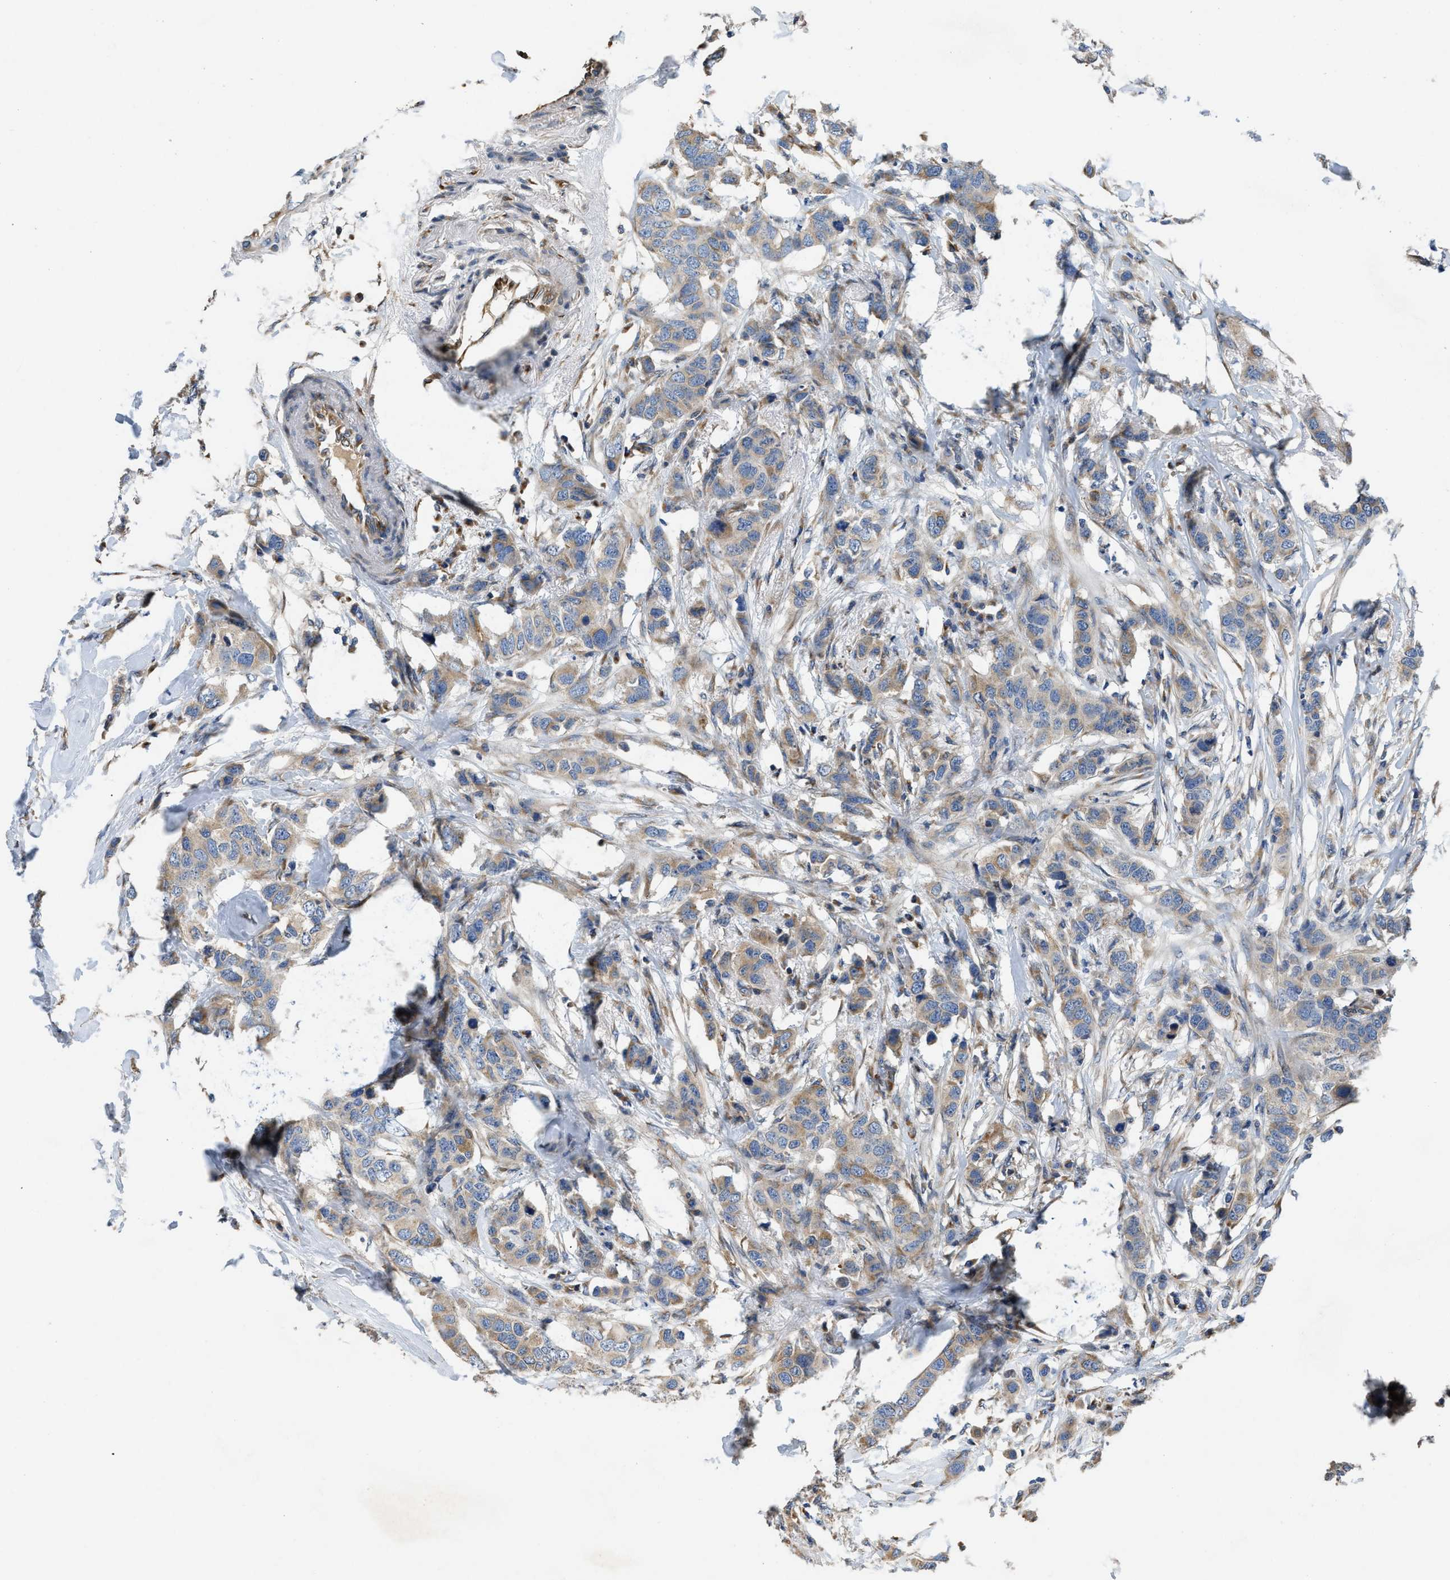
{"staining": {"intensity": "moderate", "quantity": ">75%", "location": "cytoplasmic/membranous"}, "tissue": "breast cancer", "cell_type": "Tumor cells", "image_type": "cancer", "snomed": [{"axis": "morphology", "description": "Duct carcinoma"}, {"axis": "topography", "description": "Breast"}], "caption": "DAB (3,3'-diaminobenzidine) immunohistochemical staining of human breast cancer displays moderate cytoplasmic/membranous protein expression in approximately >75% of tumor cells. (brown staining indicates protein expression, while blue staining denotes nuclei).", "gene": "GGCX", "patient": {"sex": "female", "age": 50}}